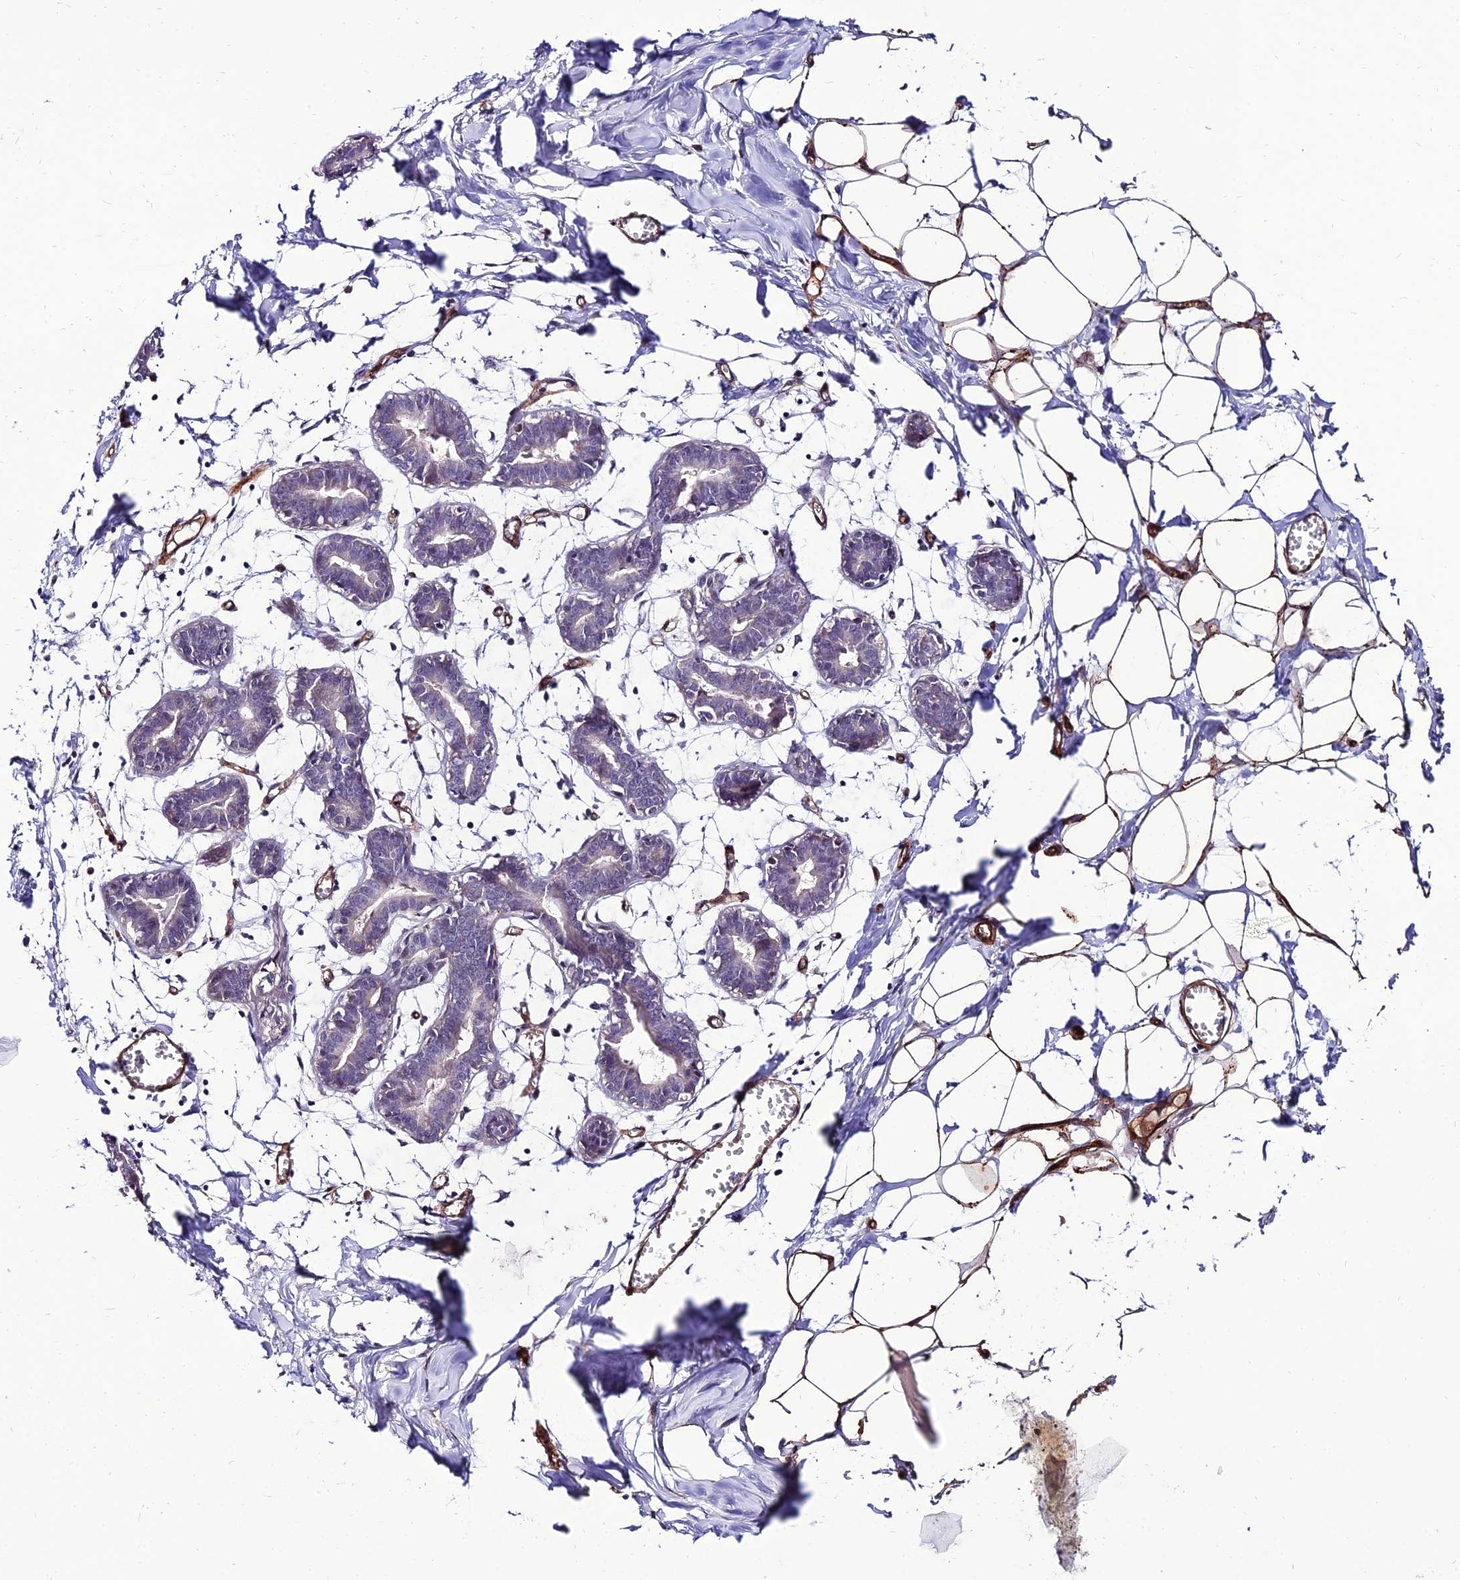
{"staining": {"intensity": "strong", "quantity": ">75%", "location": "cytoplasmic/membranous"}, "tissue": "breast", "cell_type": "Adipocytes", "image_type": "normal", "snomed": [{"axis": "morphology", "description": "Normal tissue, NOS"}, {"axis": "topography", "description": "Breast"}], "caption": "A brown stain highlights strong cytoplasmic/membranous expression of a protein in adipocytes of normal breast. (Stains: DAB in brown, nuclei in blue, Microscopy: brightfield microscopy at high magnification).", "gene": "ALDH3B2", "patient": {"sex": "female", "age": 27}}